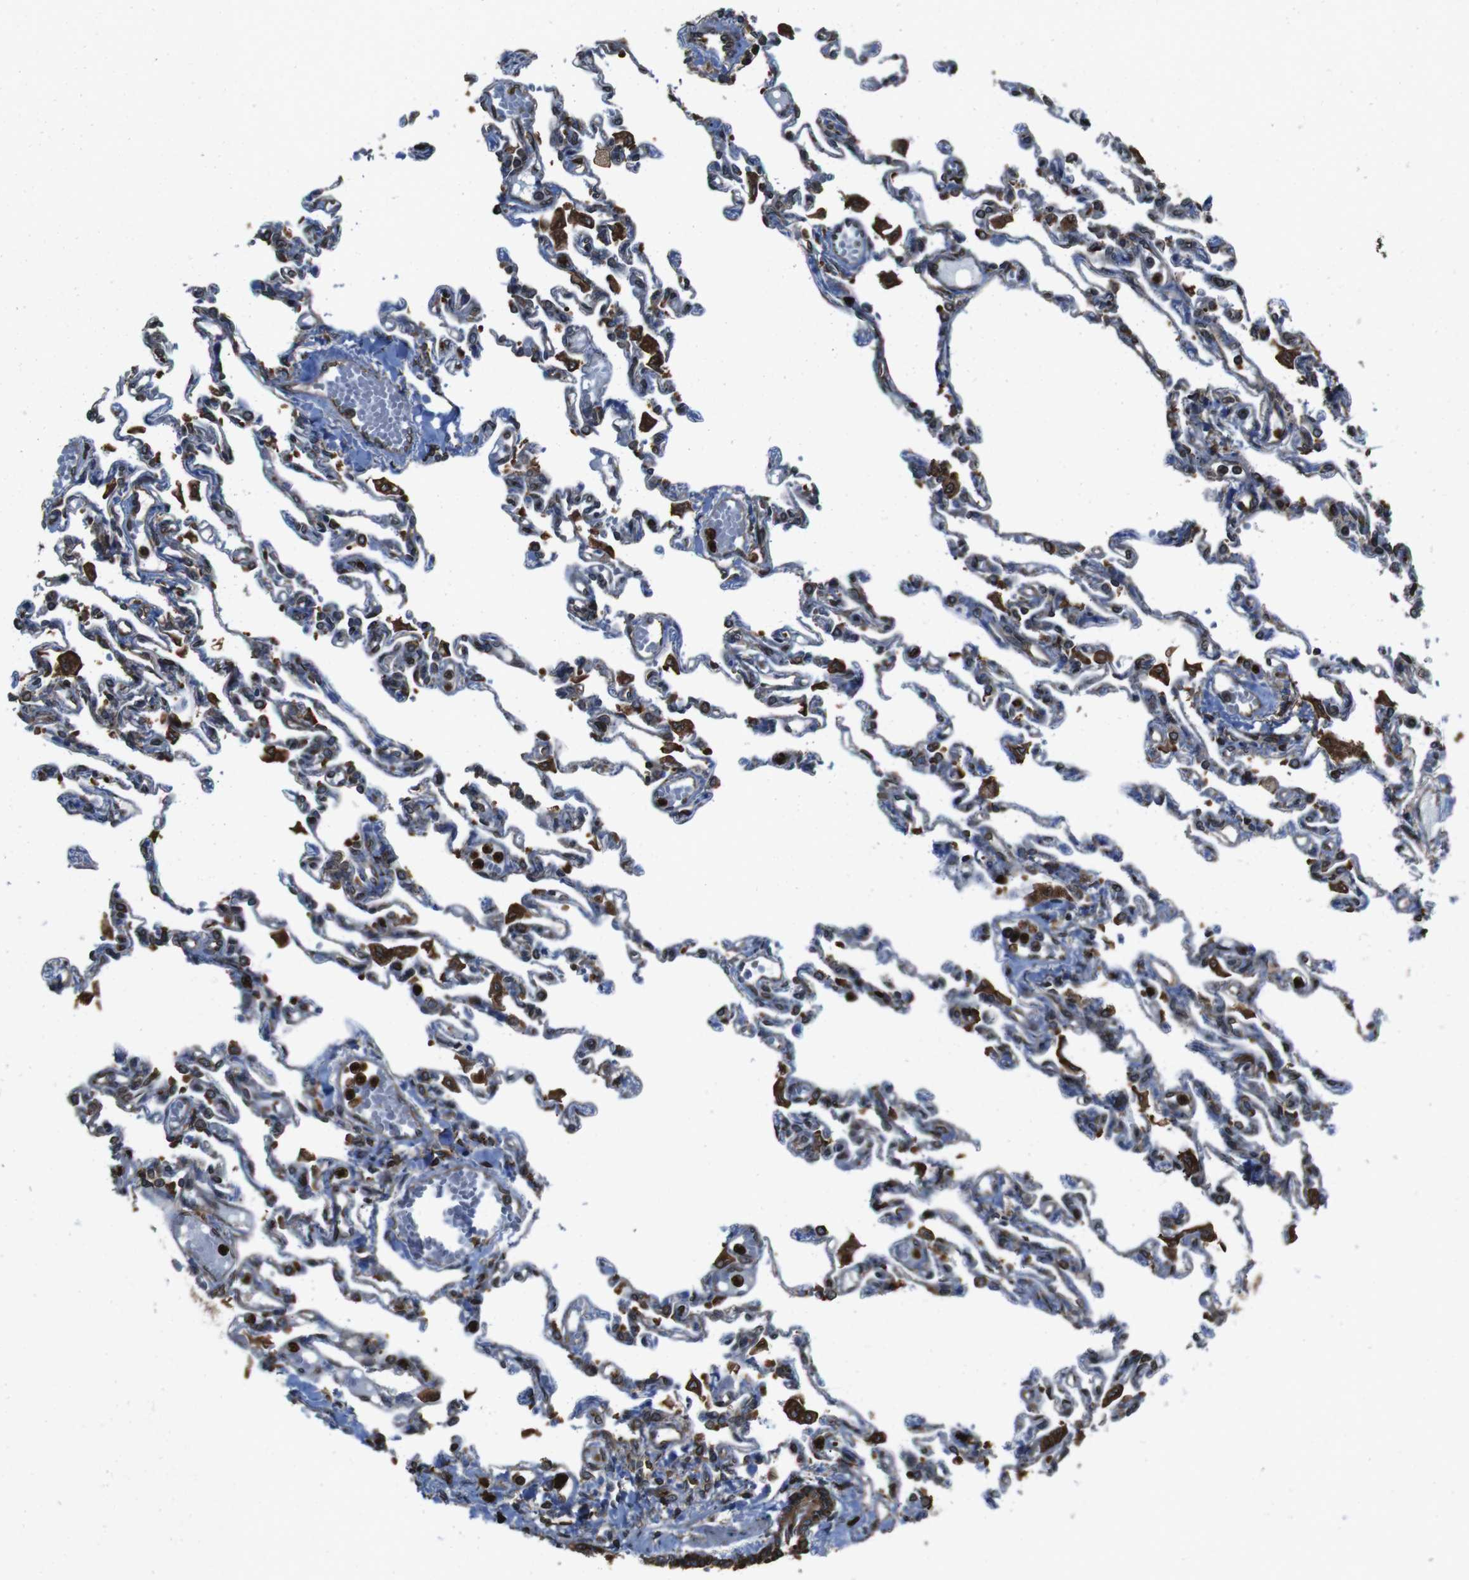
{"staining": {"intensity": "strong", "quantity": "25%-75%", "location": "cytoplasmic/membranous"}, "tissue": "lung", "cell_type": "Alveolar cells", "image_type": "normal", "snomed": [{"axis": "morphology", "description": "Normal tissue, NOS"}, {"axis": "topography", "description": "Lung"}], "caption": "Unremarkable lung was stained to show a protein in brown. There is high levels of strong cytoplasmic/membranous expression in approximately 25%-75% of alveolar cells.", "gene": "APMAP", "patient": {"sex": "male", "age": 21}}